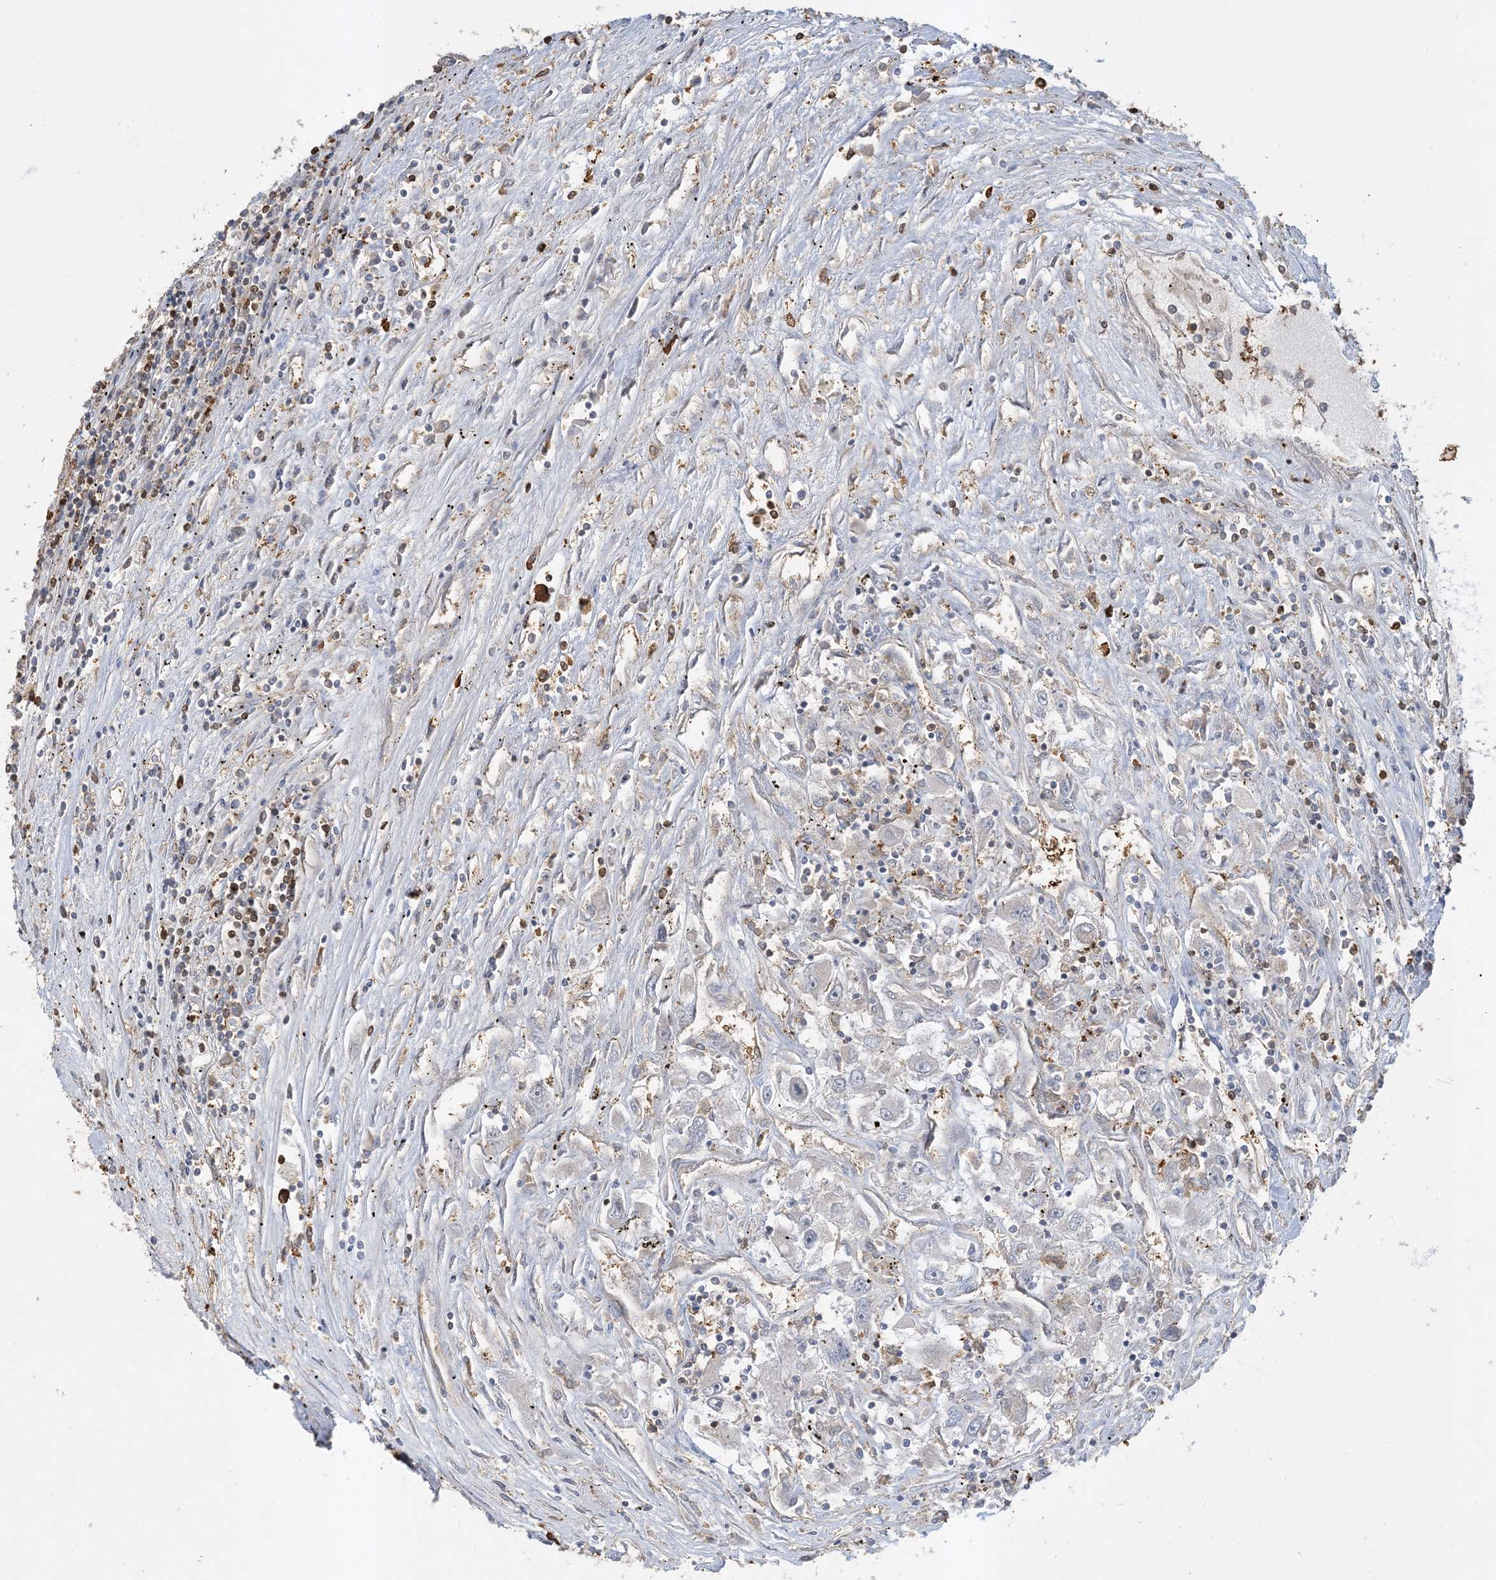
{"staining": {"intensity": "negative", "quantity": "none", "location": "none"}, "tissue": "renal cancer", "cell_type": "Tumor cells", "image_type": "cancer", "snomed": [{"axis": "morphology", "description": "Adenocarcinoma, NOS"}, {"axis": "topography", "description": "Kidney"}], "caption": "IHC histopathology image of neoplastic tissue: human renal cancer (adenocarcinoma) stained with DAB shows no significant protein expression in tumor cells.", "gene": "TMSB4X", "patient": {"sex": "female", "age": 52}}